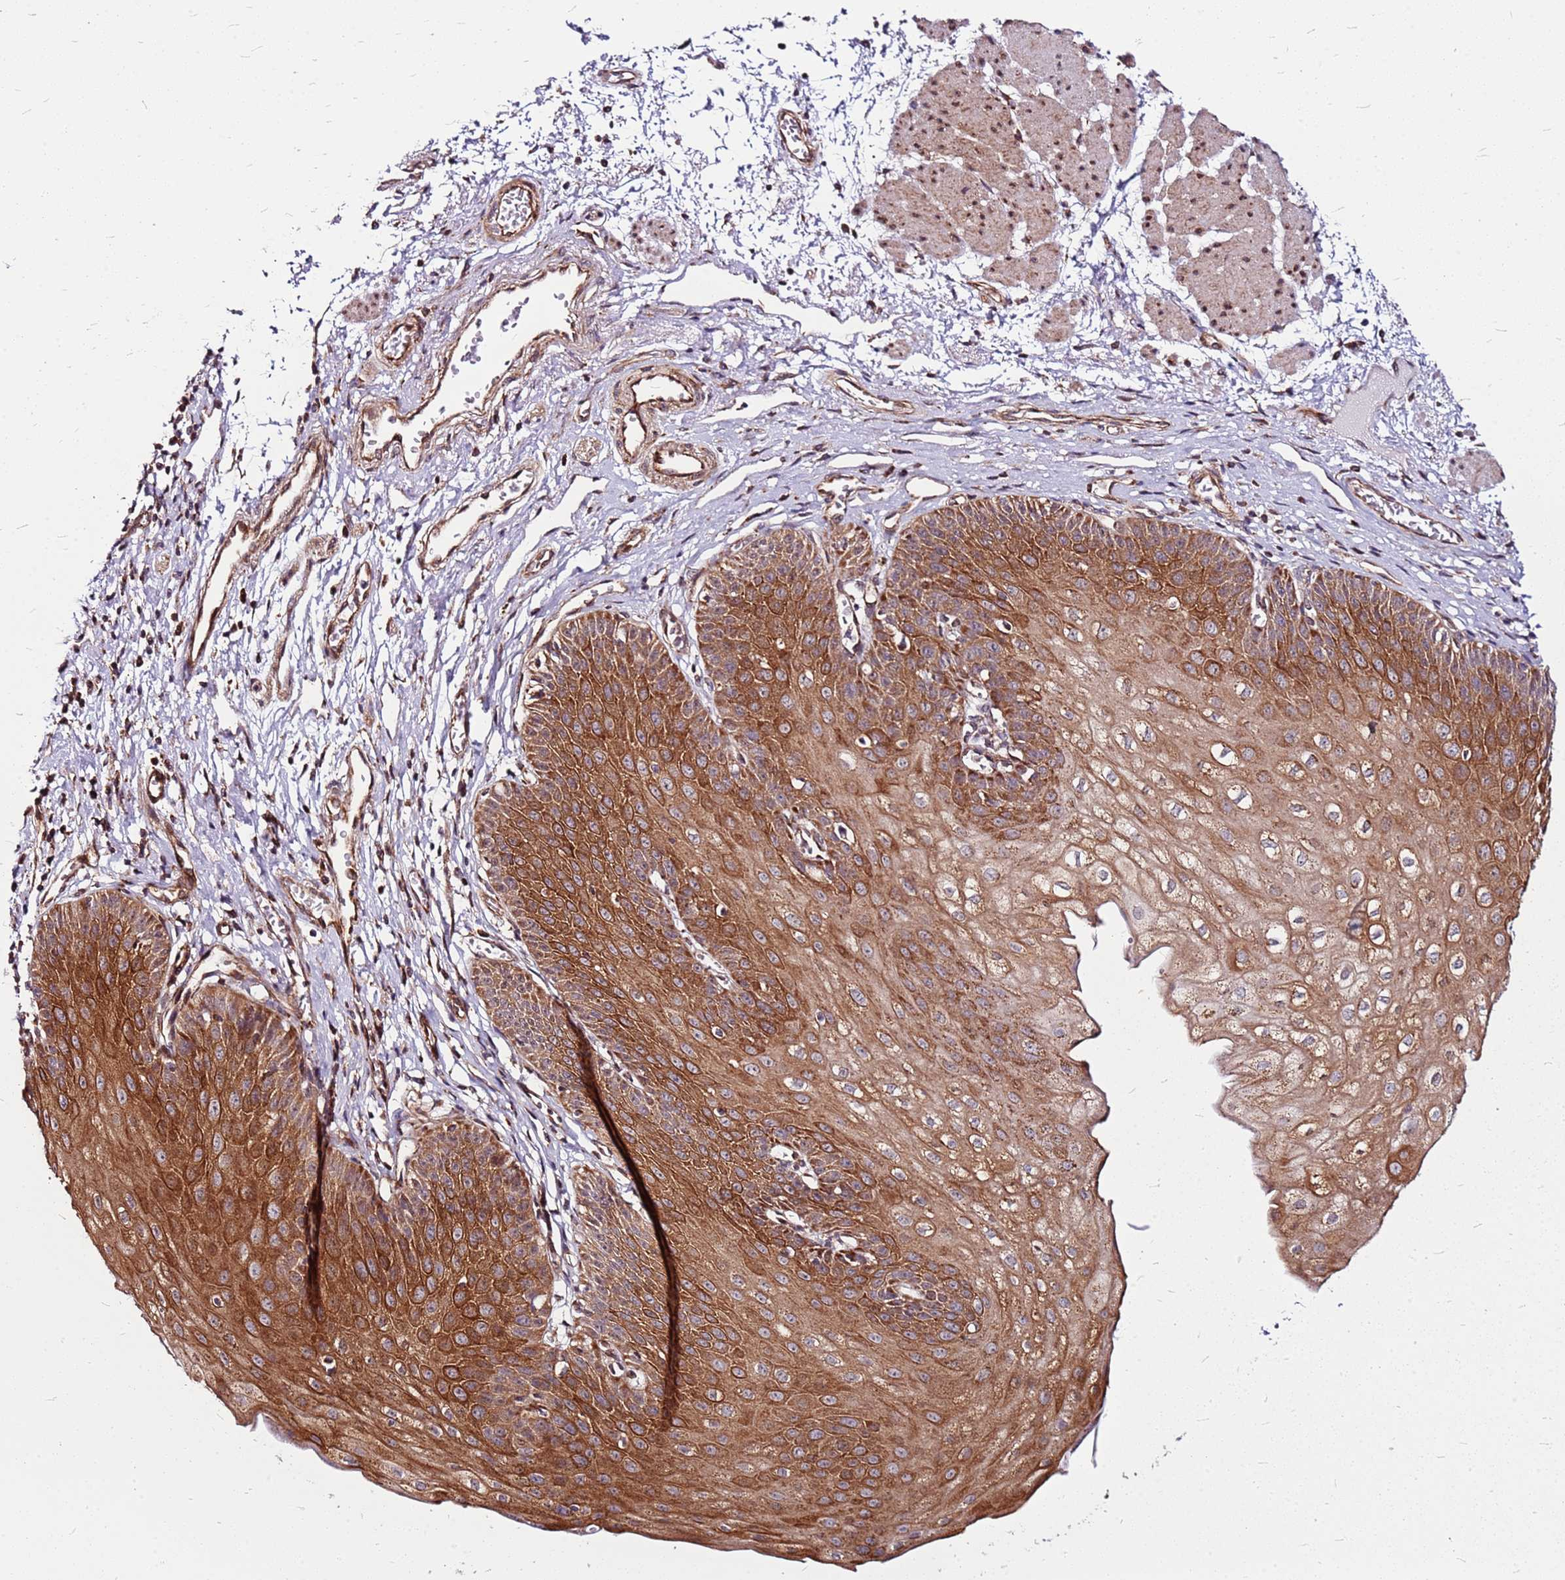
{"staining": {"intensity": "strong", "quantity": ">75%", "location": "cytoplasmic/membranous"}, "tissue": "esophagus", "cell_type": "Squamous epithelial cells", "image_type": "normal", "snomed": [{"axis": "morphology", "description": "Normal tissue, NOS"}, {"axis": "topography", "description": "Esophagus"}], "caption": "DAB immunohistochemical staining of normal human esophagus reveals strong cytoplasmic/membranous protein positivity in about >75% of squamous epithelial cells.", "gene": "OR51T1", "patient": {"sex": "male", "age": 71}}